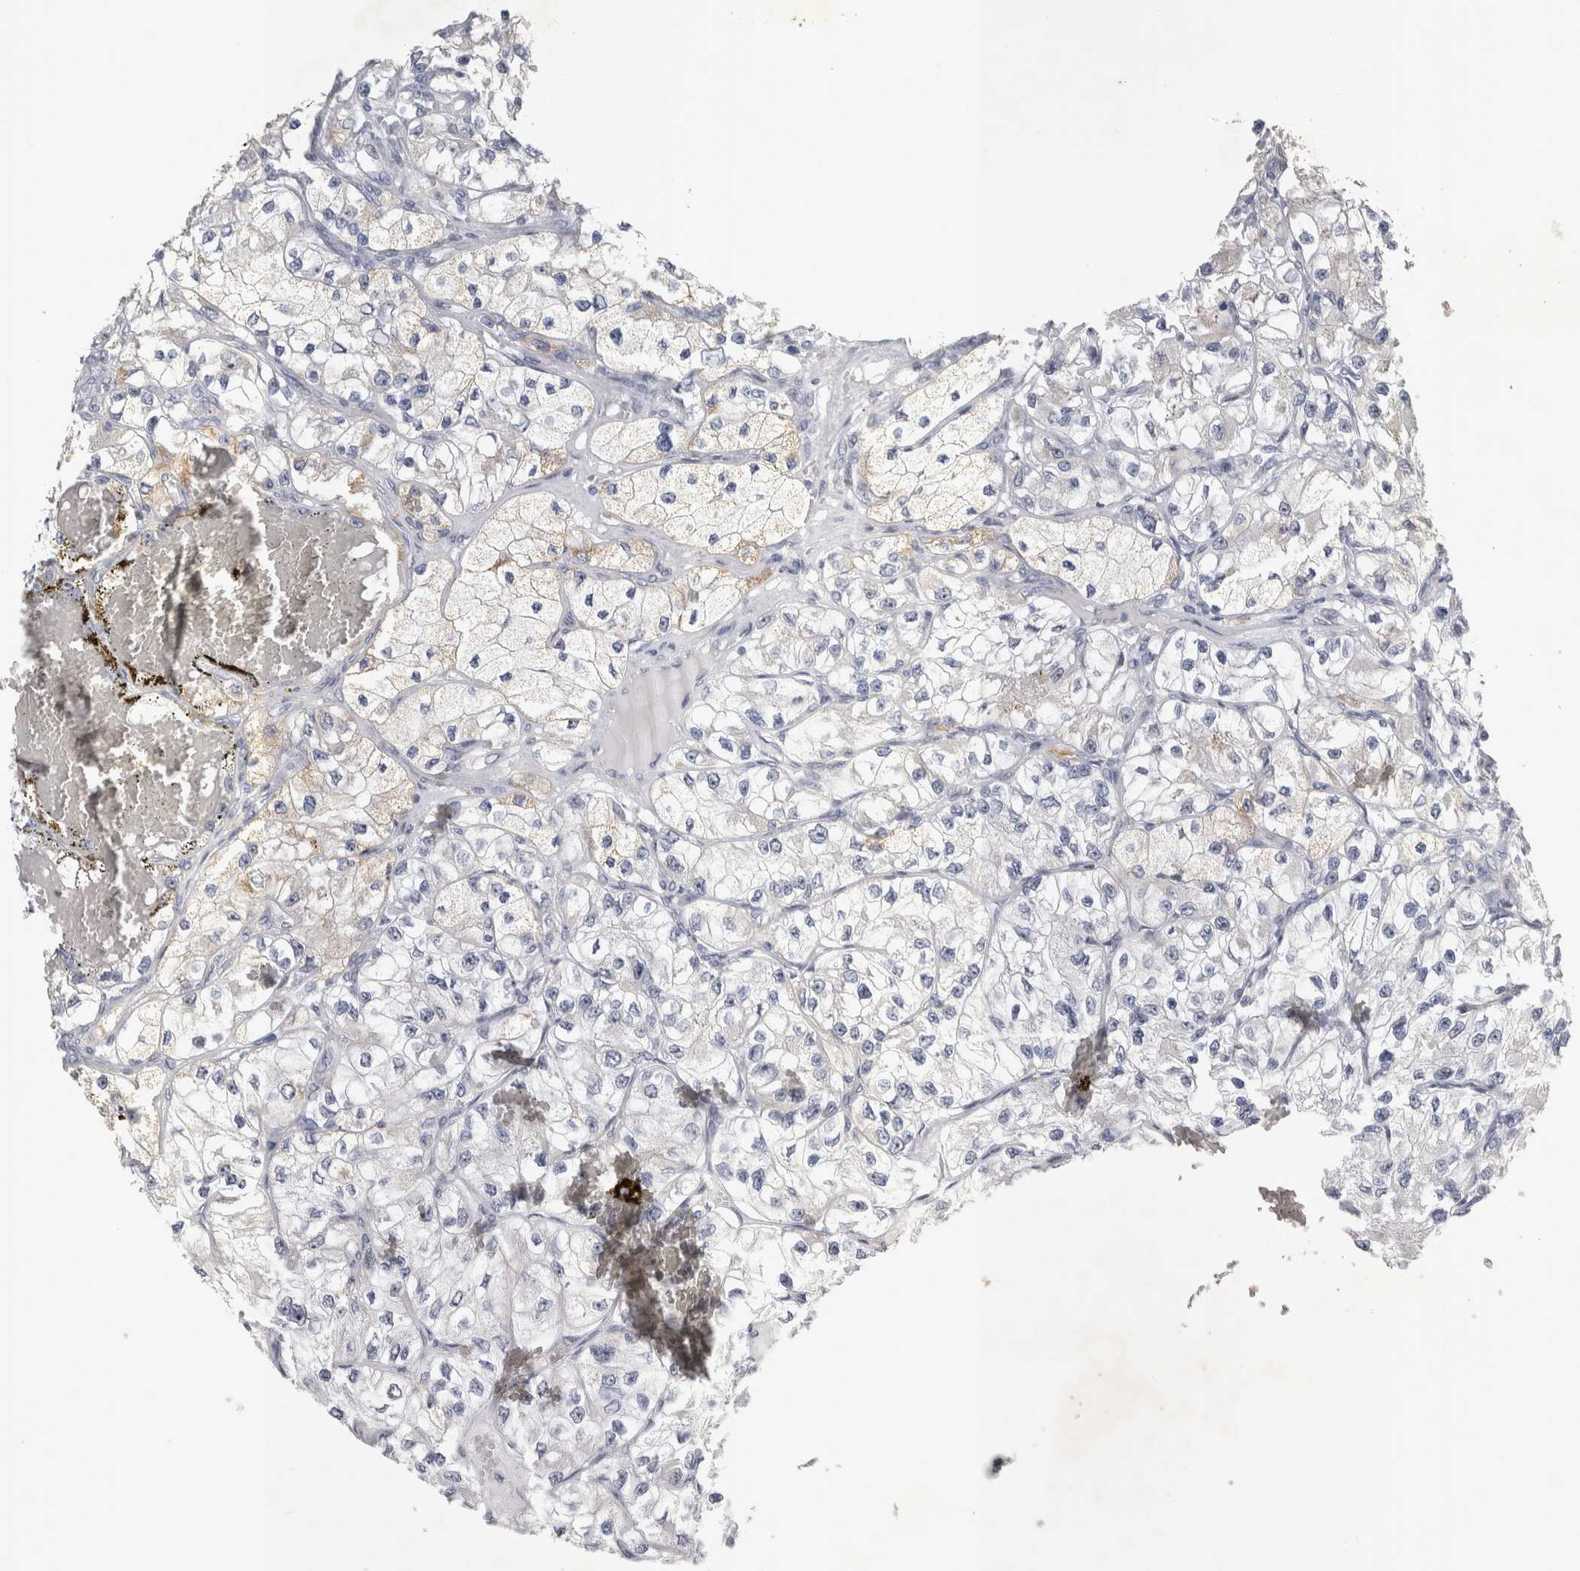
{"staining": {"intensity": "weak", "quantity": "<25%", "location": "cytoplasmic/membranous"}, "tissue": "renal cancer", "cell_type": "Tumor cells", "image_type": "cancer", "snomed": [{"axis": "morphology", "description": "Adenocarcinoma, NOS"}, {"axis": "topography", "description": "Kidney"}], "caption": "An IHC histopathology image of adenocarcinoma (renal) is shown. There is no staining in tumor cells of adenocarcinoma (renal).", "gene": "FXYD7", "patient": {"sex": "female", "age": 57}}